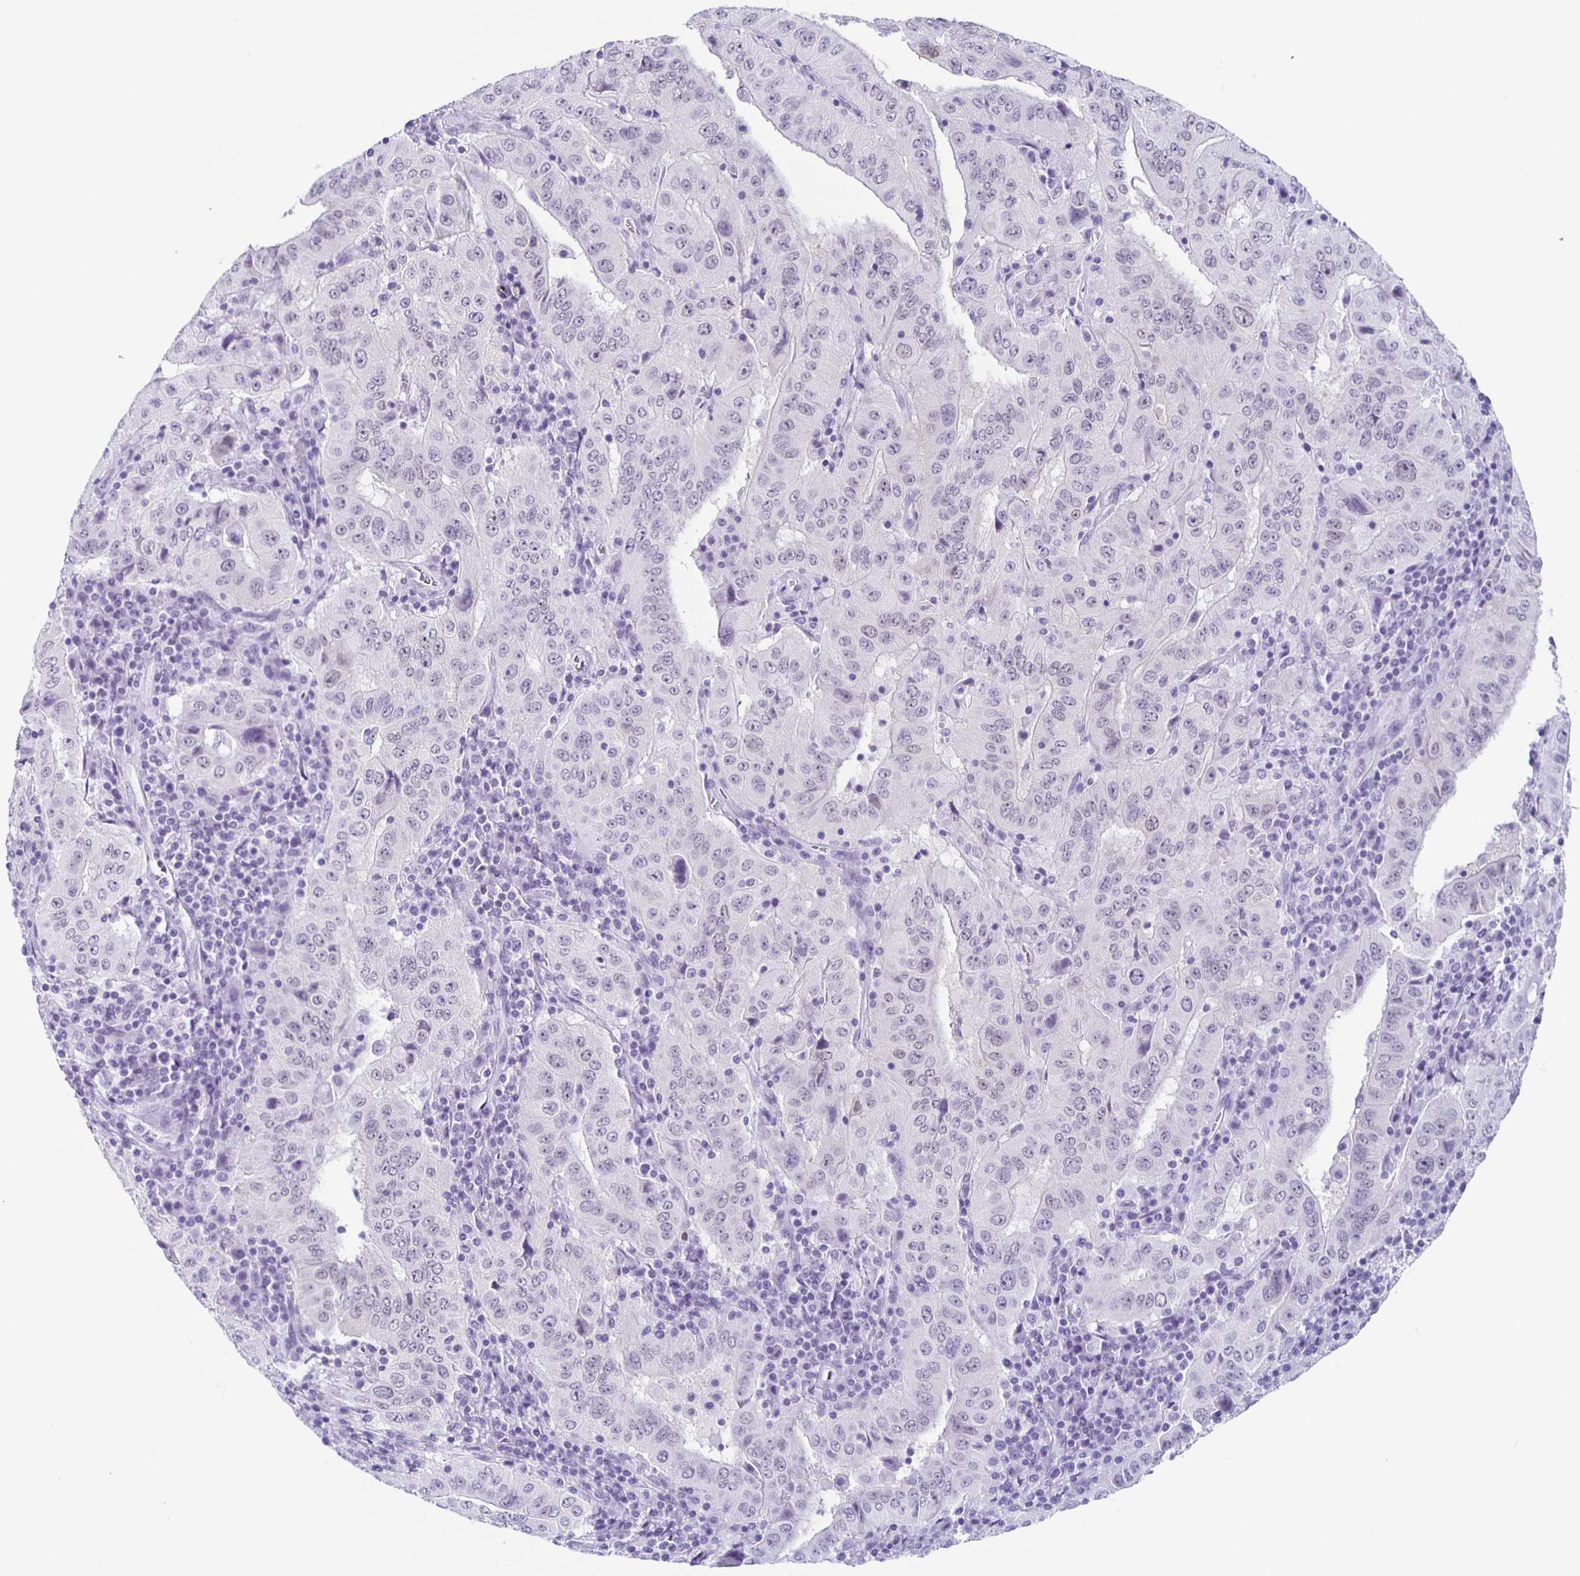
{"staining": {"intensity": "negative", "quantity": "none", "location": "none"}, "tissue": "pancreatic cancer", "cell_type": "Tumor cells", "image_type": "cancer", "snomed": [{"axis": "morphology", "description": "Adenocarcinoma, NOS"}, {"axis": "topography", "description": "Pancreas"}], "caption": "The IHC micrograph has no significant staining in tumor cells of pancreatic cancer (adenocarcinoma) tissue.", "gene": "TPPP", "patient": {"sex": "male", "age": 63}}